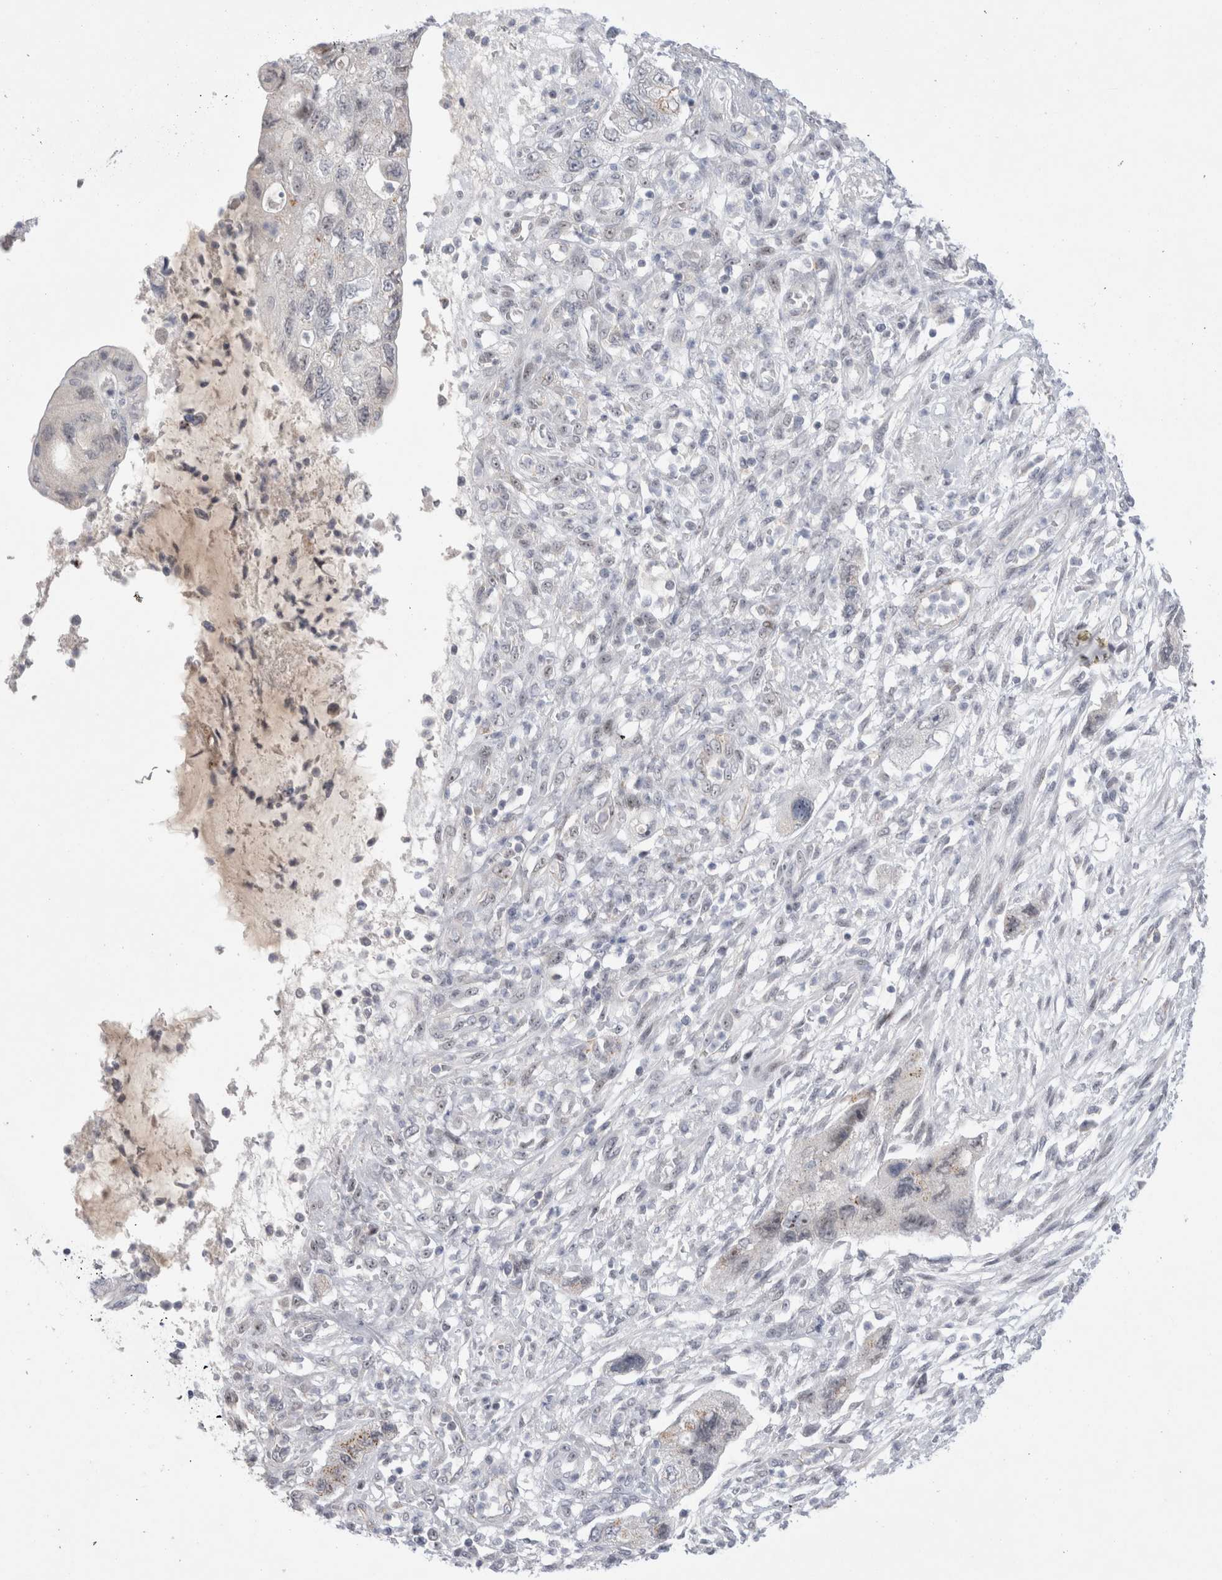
{"staining": {"intensity": "negative", "quantity": "none", "location": "none"}, "tissue": "pancreatic cancer", "cell_type": "Tumor cells", "image_type": "cancer", "snomed": [{"axis": "morphology", "description": "Adenocarcinoma, NOS"}, {"axis": "topography", "description": "Pancreas"}], "caption": "A micrograph of human pancreatic cancer (adenocarcinoma) is negative for staining in tumor cells.", "gene": "CERS5", "patient": {"sex": "female", "age": 73}}